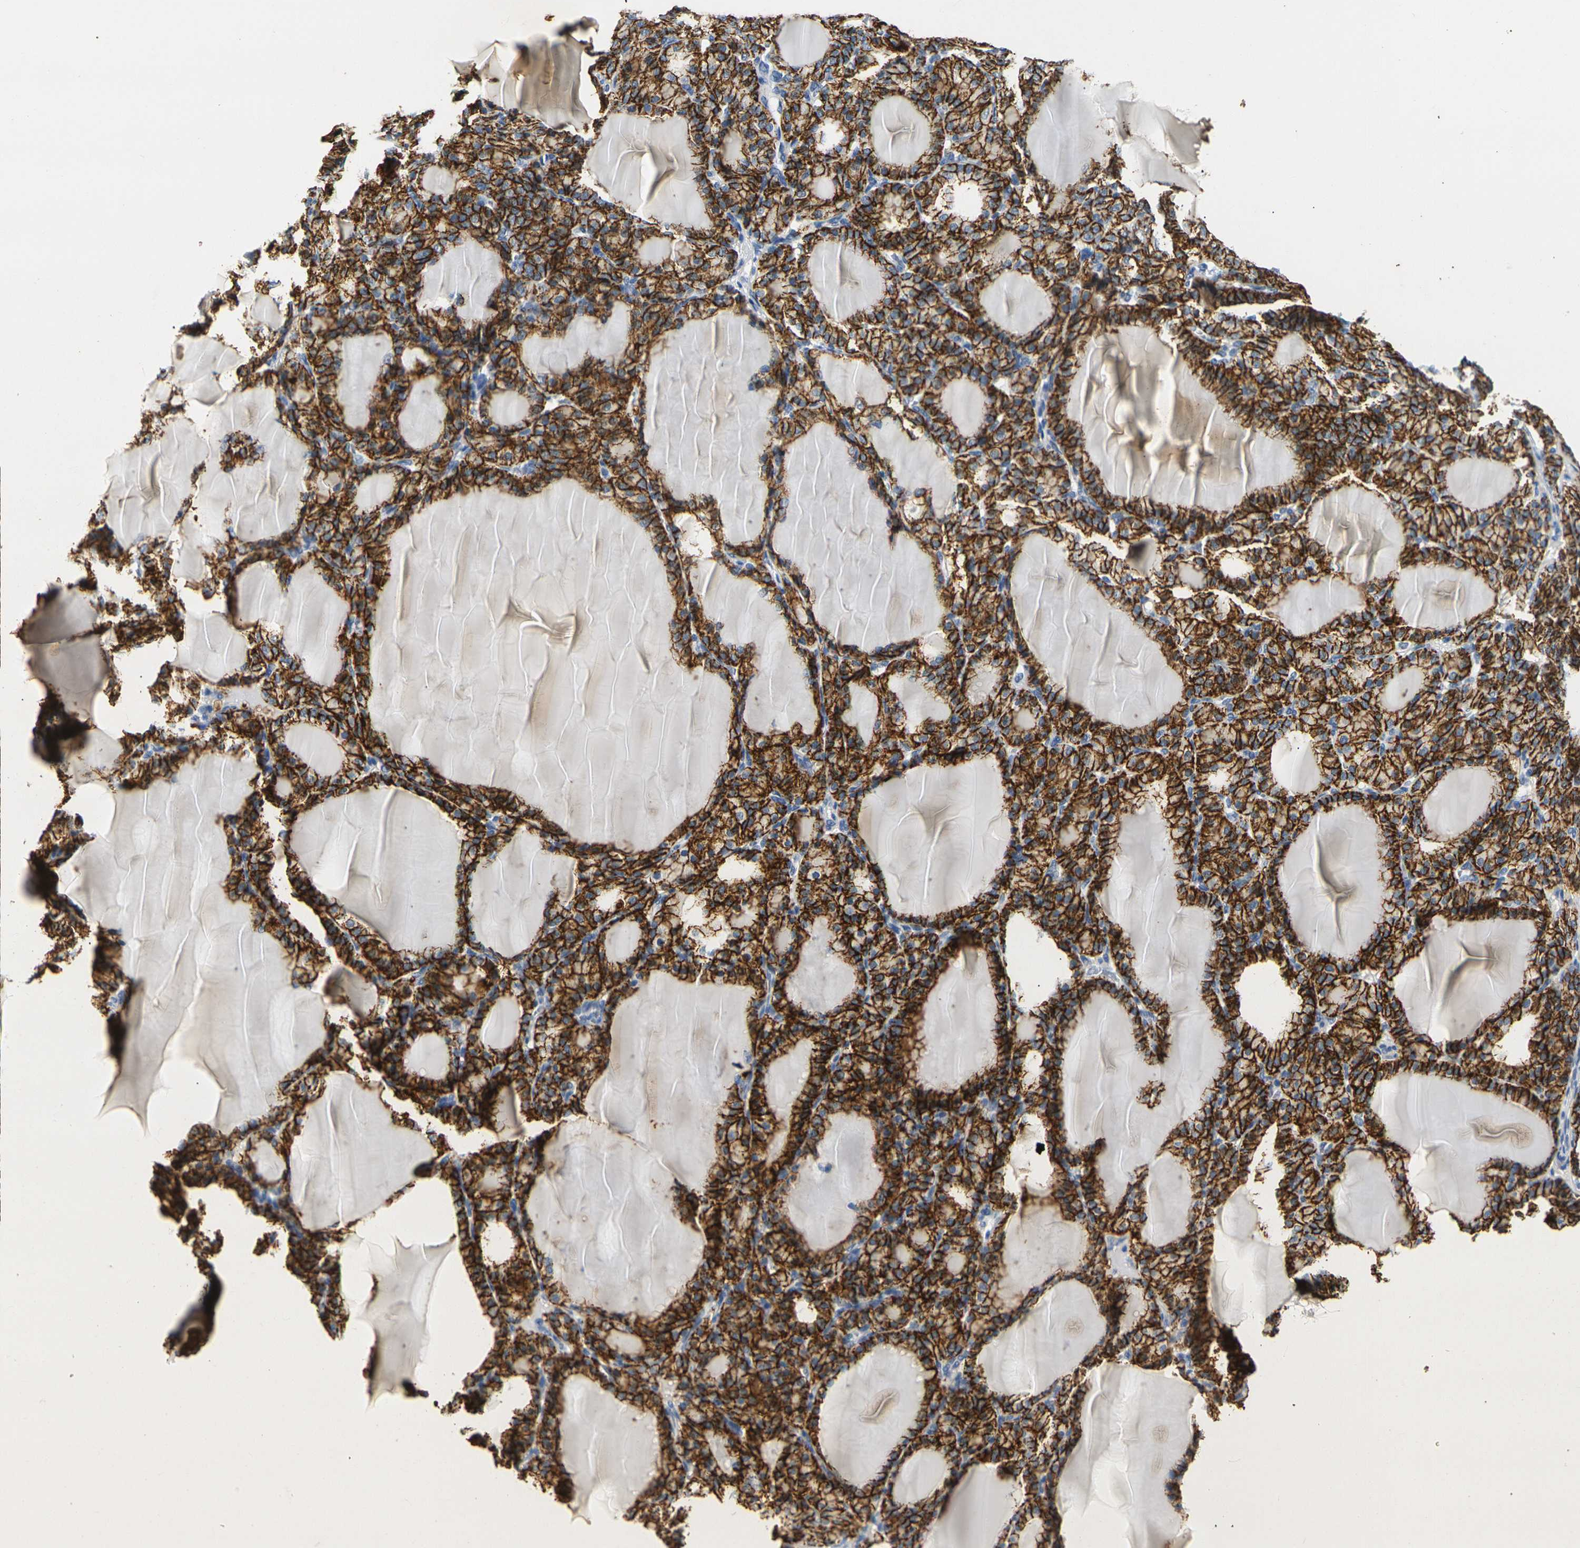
{"staining": {"intensity": "strong", "quantity": ">75%", "location": "cytoplasmic/membranous"}, "tissue": "thyroid gland", "cell_type": "Glandular cells", "image_type": "normal", "snomed": [{"axis": "morphology", "description": "Normal tissue, NOS"}, {"axis": "topography", "description": "Thyroid gland"}], "caption": "The micrograph reveals staining of normal thyroid gland, revealing strong cytoplasmic/membranous protein staining (brown color) within glandular cells.", "gene": "CLDN7", "patient": {"sex": "female", "age": 28}}